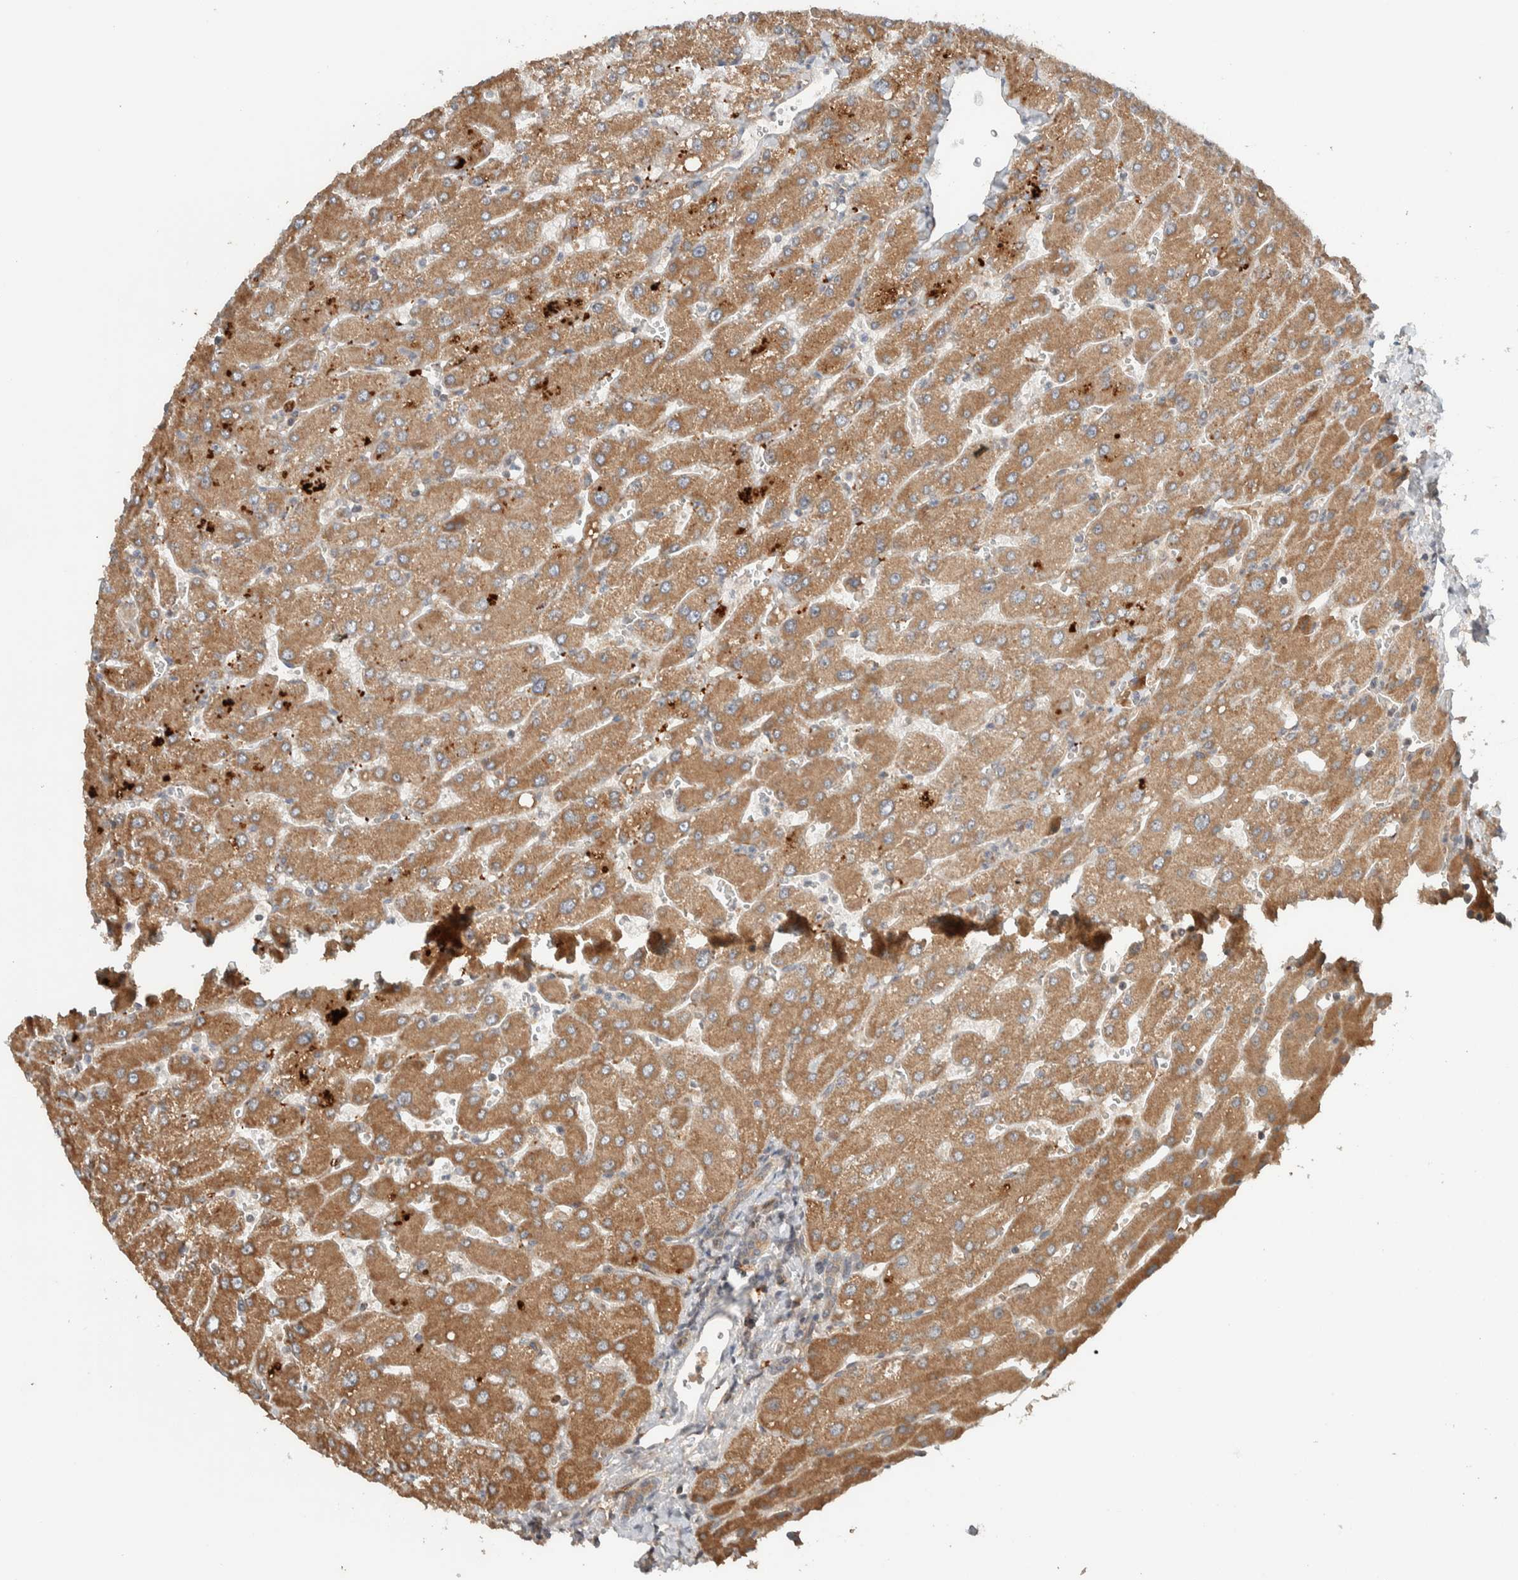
{"staining": {"intensity": "weak", "quantity": ">75%", "location": "cytoplasmic/membranous"}, "tissue": "liver", "cell_type": "Cholangiocytes", "image_type": "normal", "snomed": [{"axis": "morphology", "description": "Normal tissue, NOS"}, {"axis": "topography", "description": "Liver"}], "caption": "Liver stained for a protein shows weak cytoplasmic/membranous positivity in cholangiocytes. (DAB = brown stain, brightfield microscopy at high magnification).", "gene": "ARMC7", "patient": {"sex": "male", "age": 55}}